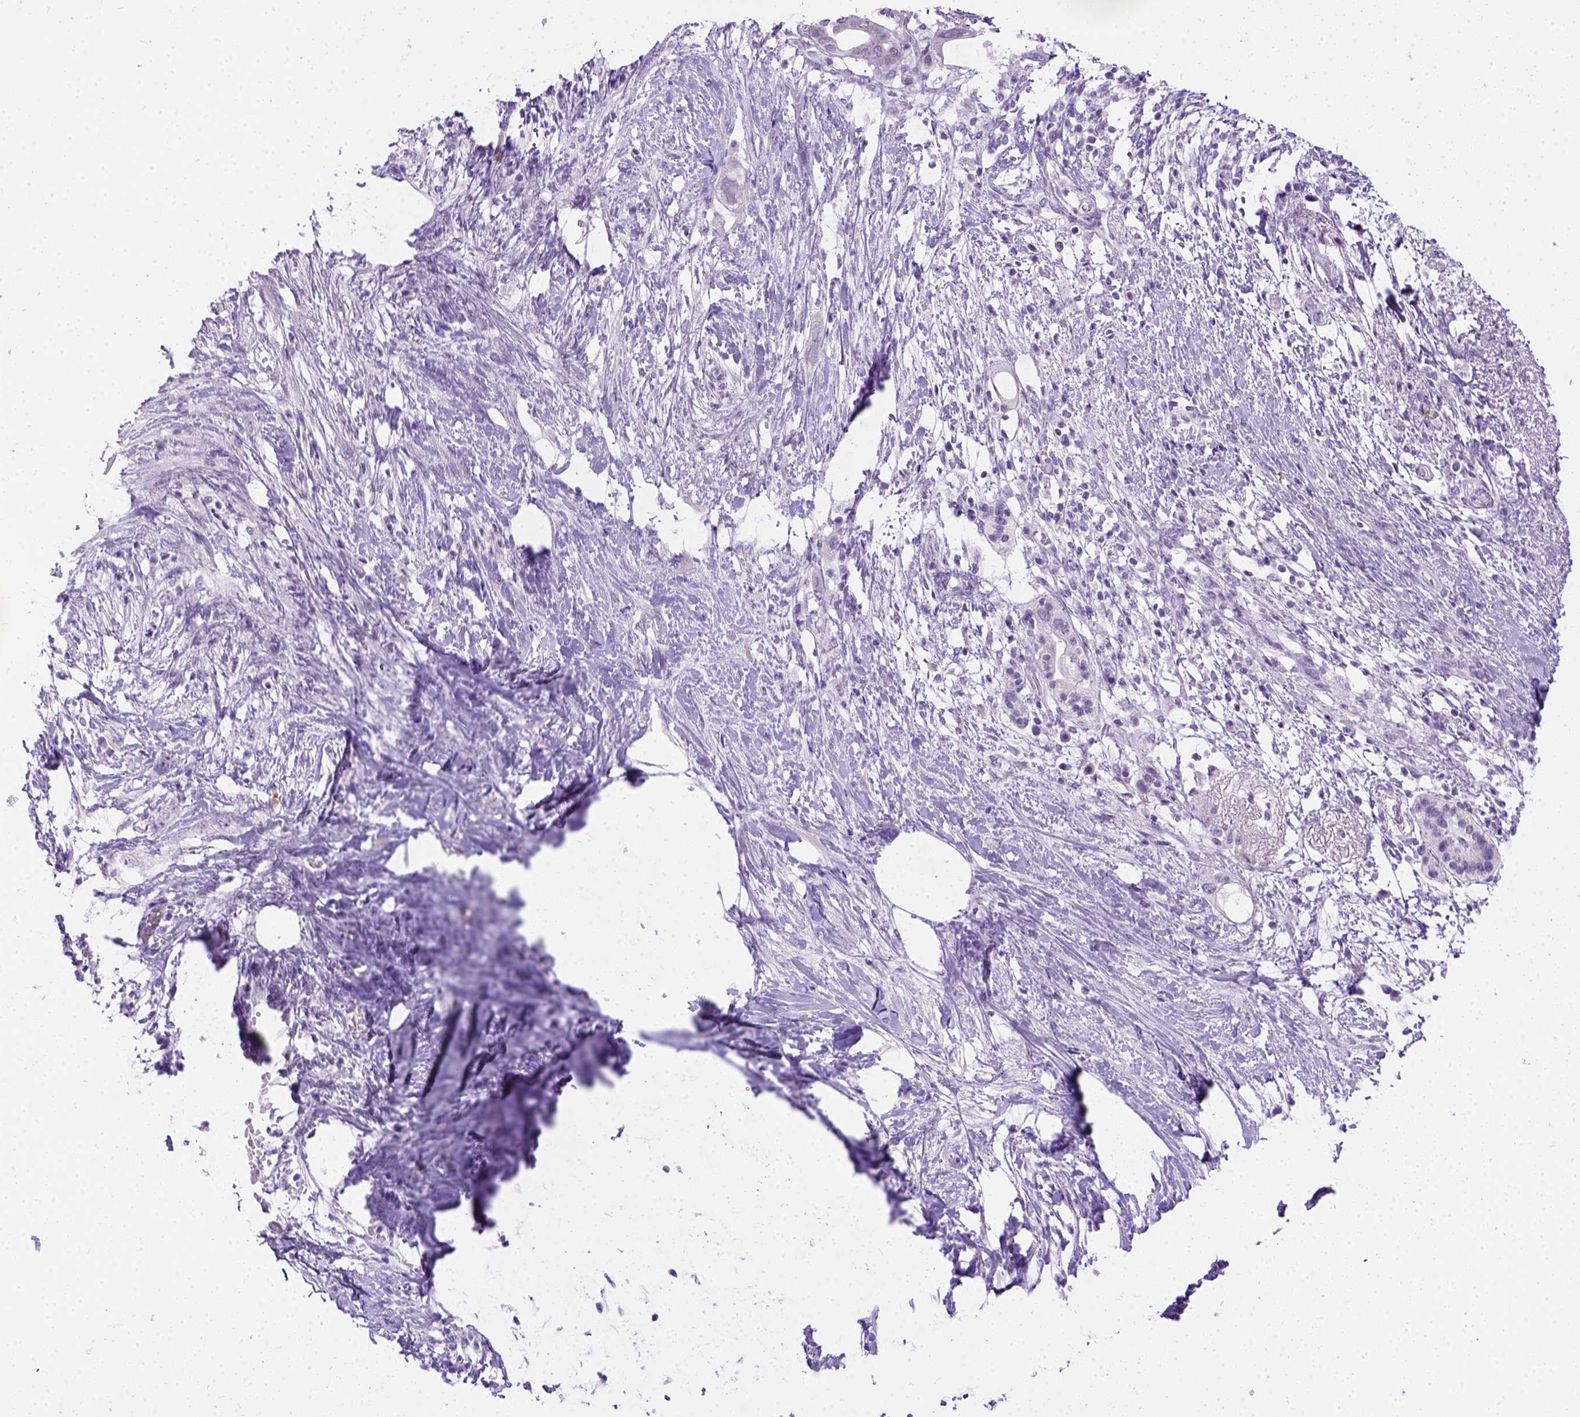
{"staining": {"intensity": "negative", "quantity": "none", "location": "none"}, "tissue": "pancreatic cancer", "cell_type": "Tumor cells", "image_type": "cancer", "snomed": [{"axis": "morphology", "description": "Adenocarcinoma, NOS"}, {"axis": "topography", "description": "Pancreas"}], "caption": "Immunohistochemistry (IHC) histopathology image of human pancreatic cancer stained for a protein (brown), which demonstrates no positivity in tumor cells.", "gene": "FAM184B", "patient": {"sex": "female", "age": 72}}